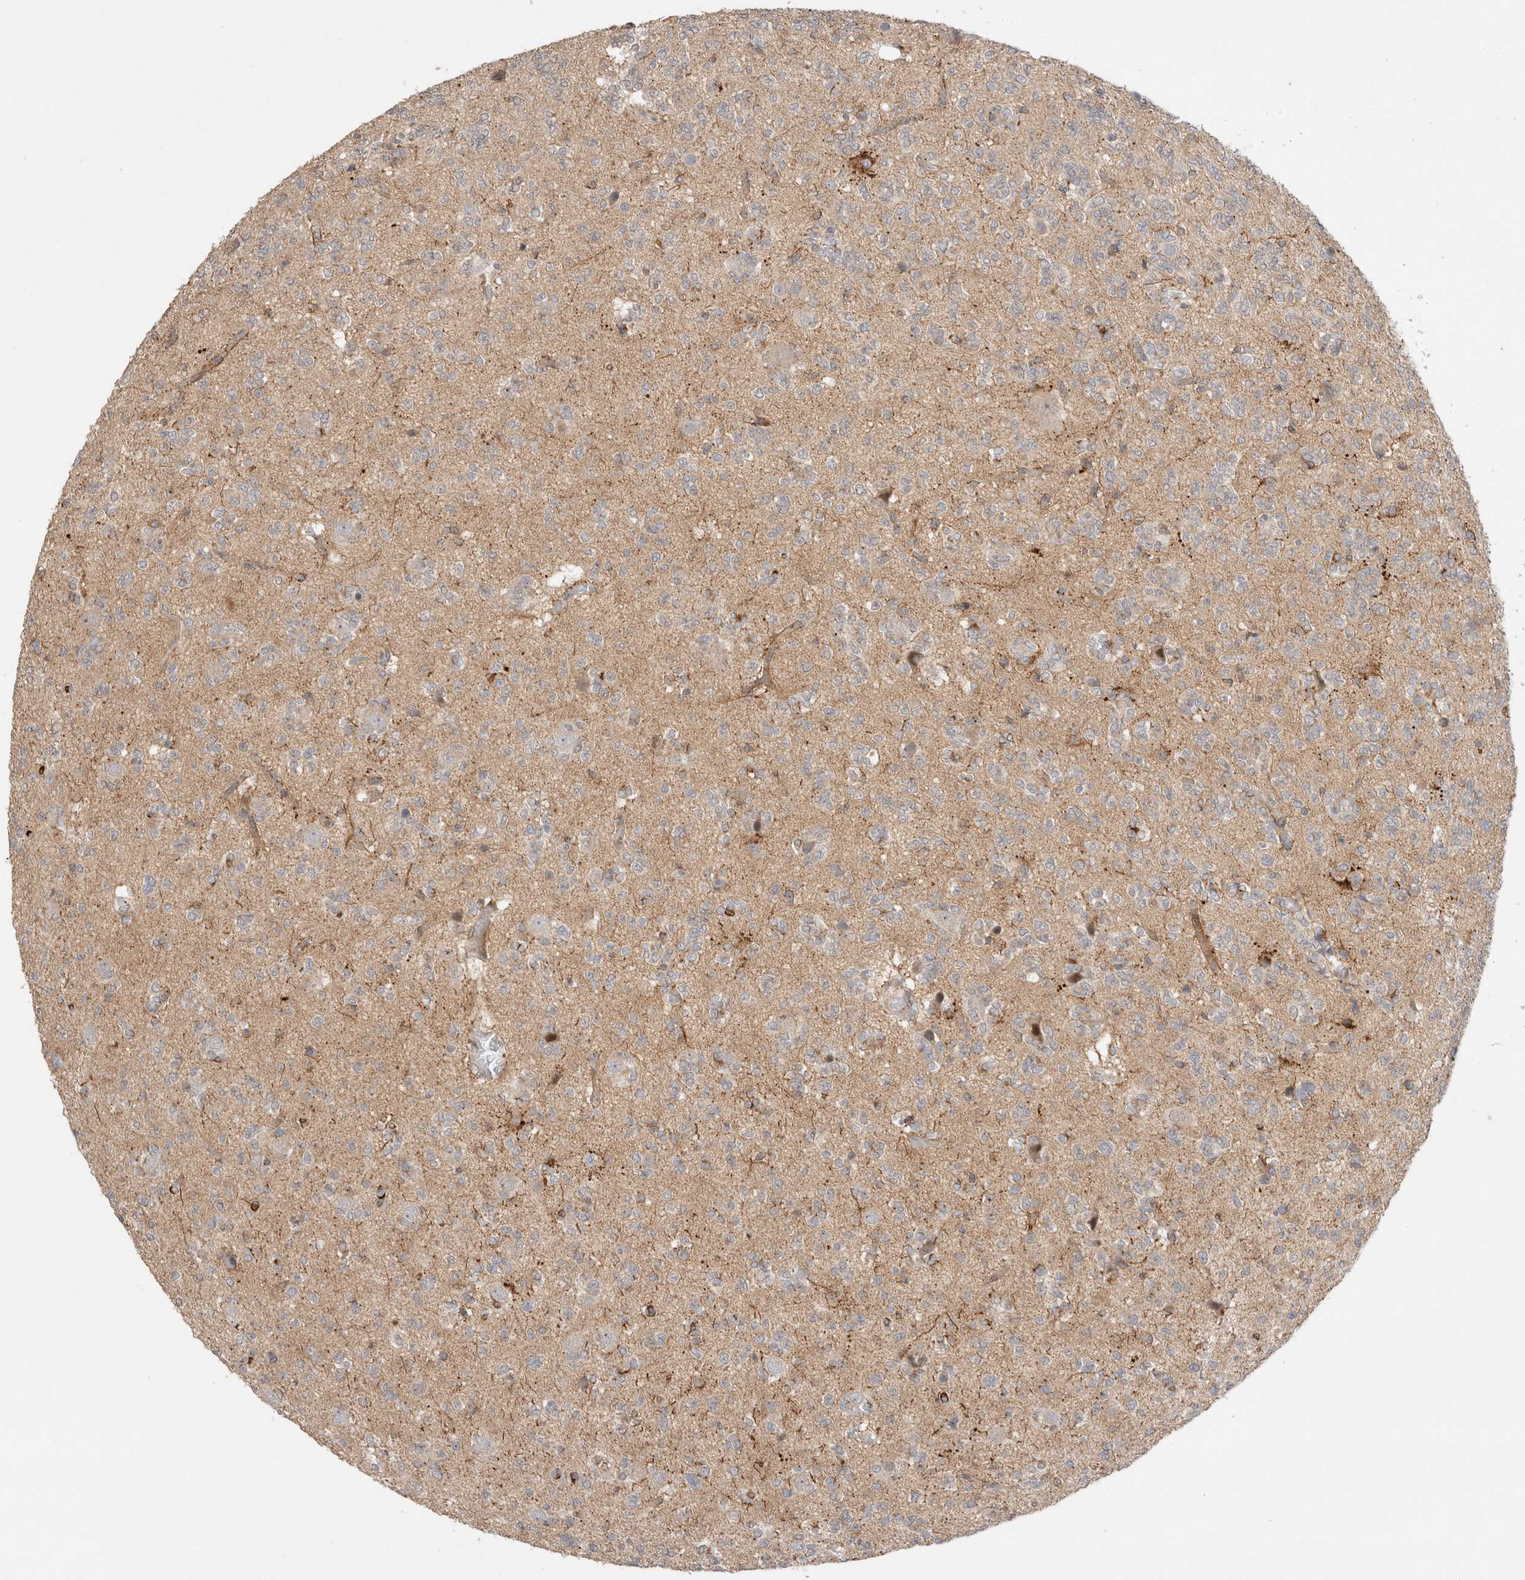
{"staining": {"intensity": "negative", "quantity": "none", "location": "none"}, "tissue": "glioma", "cell_type": "Tumor cells", "image_type": "cancer", "snomed": [{"axis": "morphology", "description": "Glioma, malignant, Low grade"}, {"axis": "topography", "description": "Brain"}], "caption": "Photomicrograph shows no protein positivity in tumor cells of malignant glioma (low-grade) tissue. (DAB (3,3'-diaminobenzidine) immunohistochemistry, high magnification).", "gene": "SLC29A1", "patient": {"sex": "male", "age": 38}}